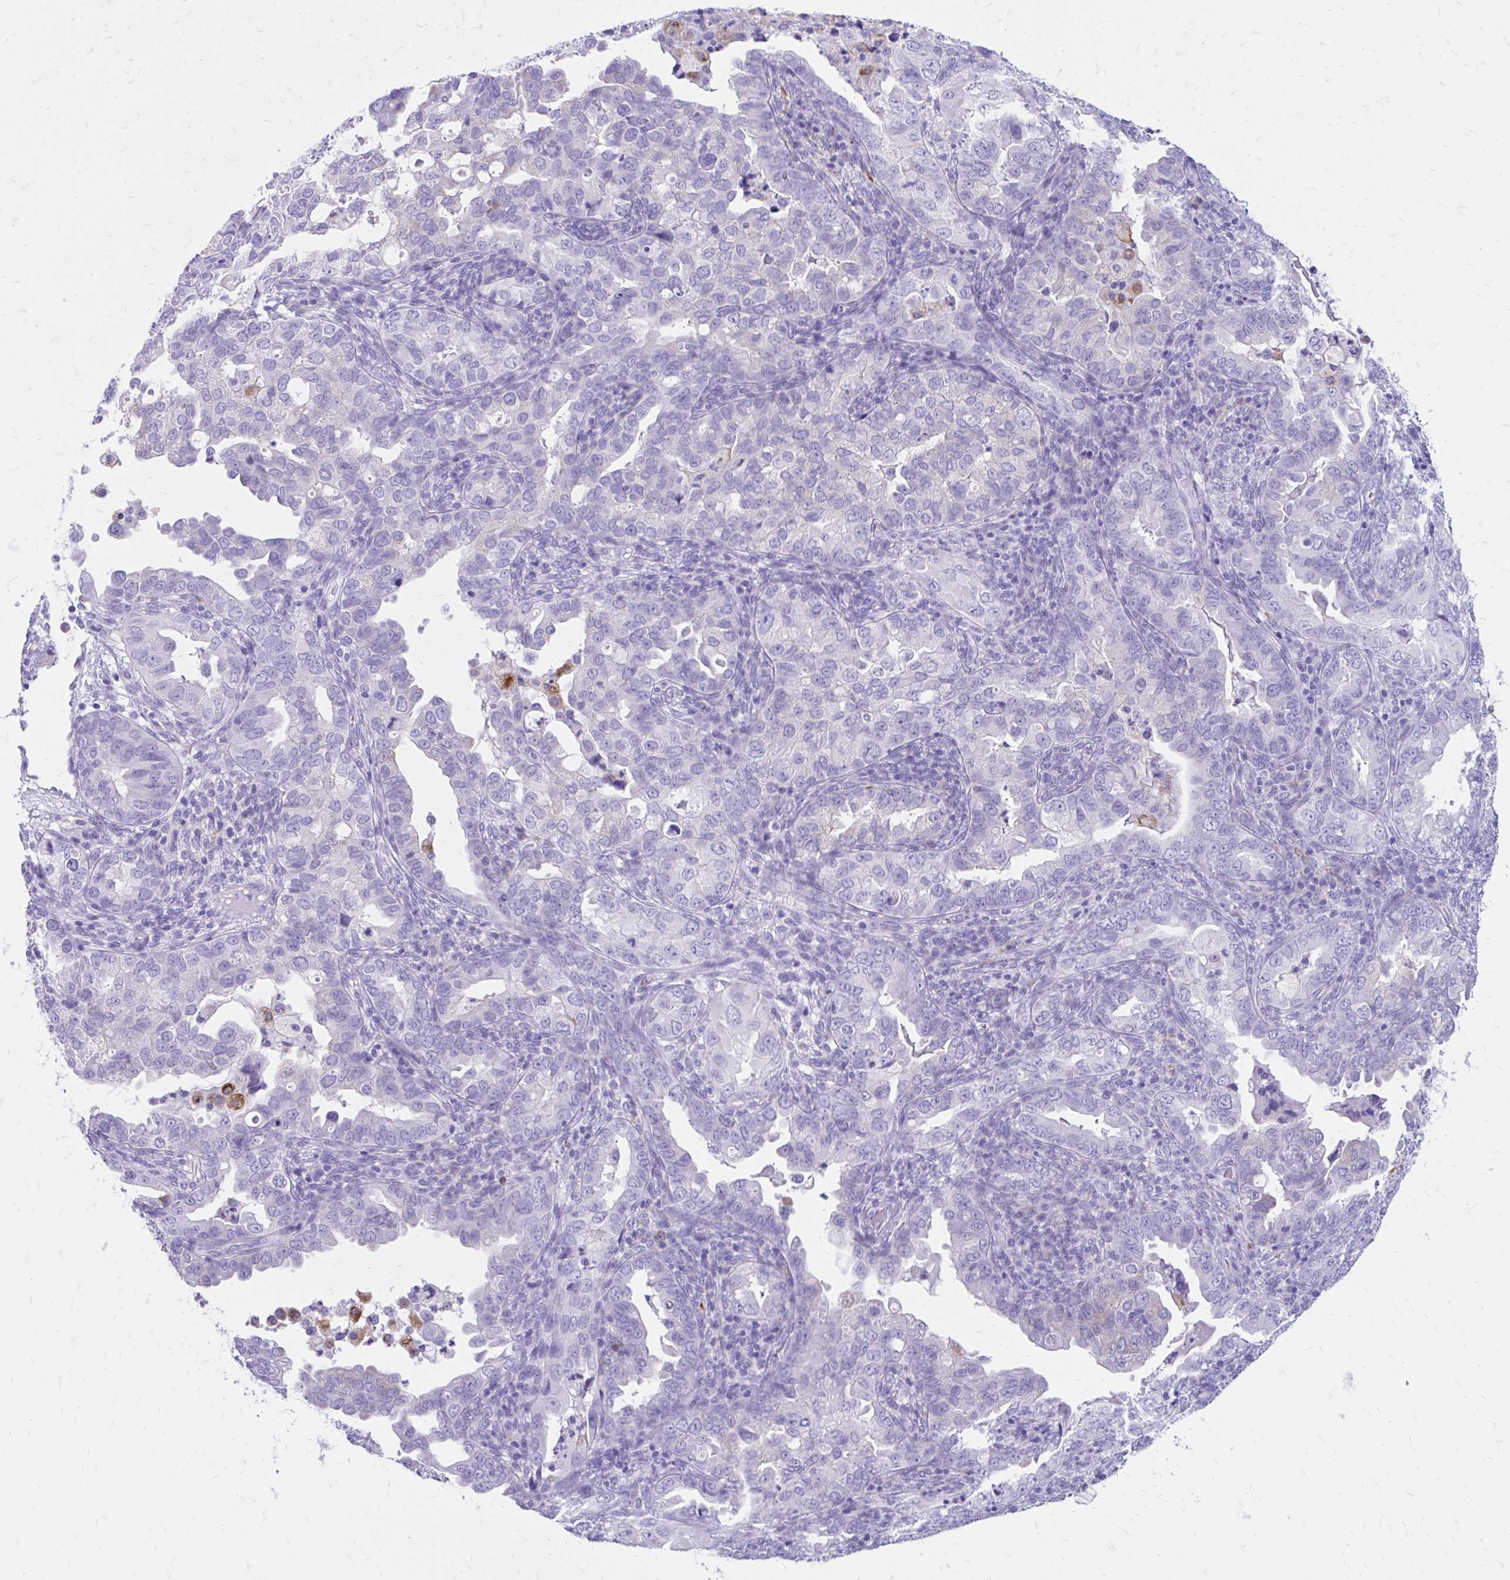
{"staining": {"intensity": "negative", "quantity": "none", "location": "none"}, "tissue": "endometrial cancer", "cell_type": "Tumor cells", "image_type": "cancer", "snomed": [{"axis": "morphology", "description": "Adenocarcinoma, NOS"}, {"axis": "topography", "description": "Endometrium"}], "caption": "Tumor cells are negative for protein expression in human adenocarcinoma (endometrial).", "gene": "ZNF699", "patient": {"sex": "female", "age": 57}}